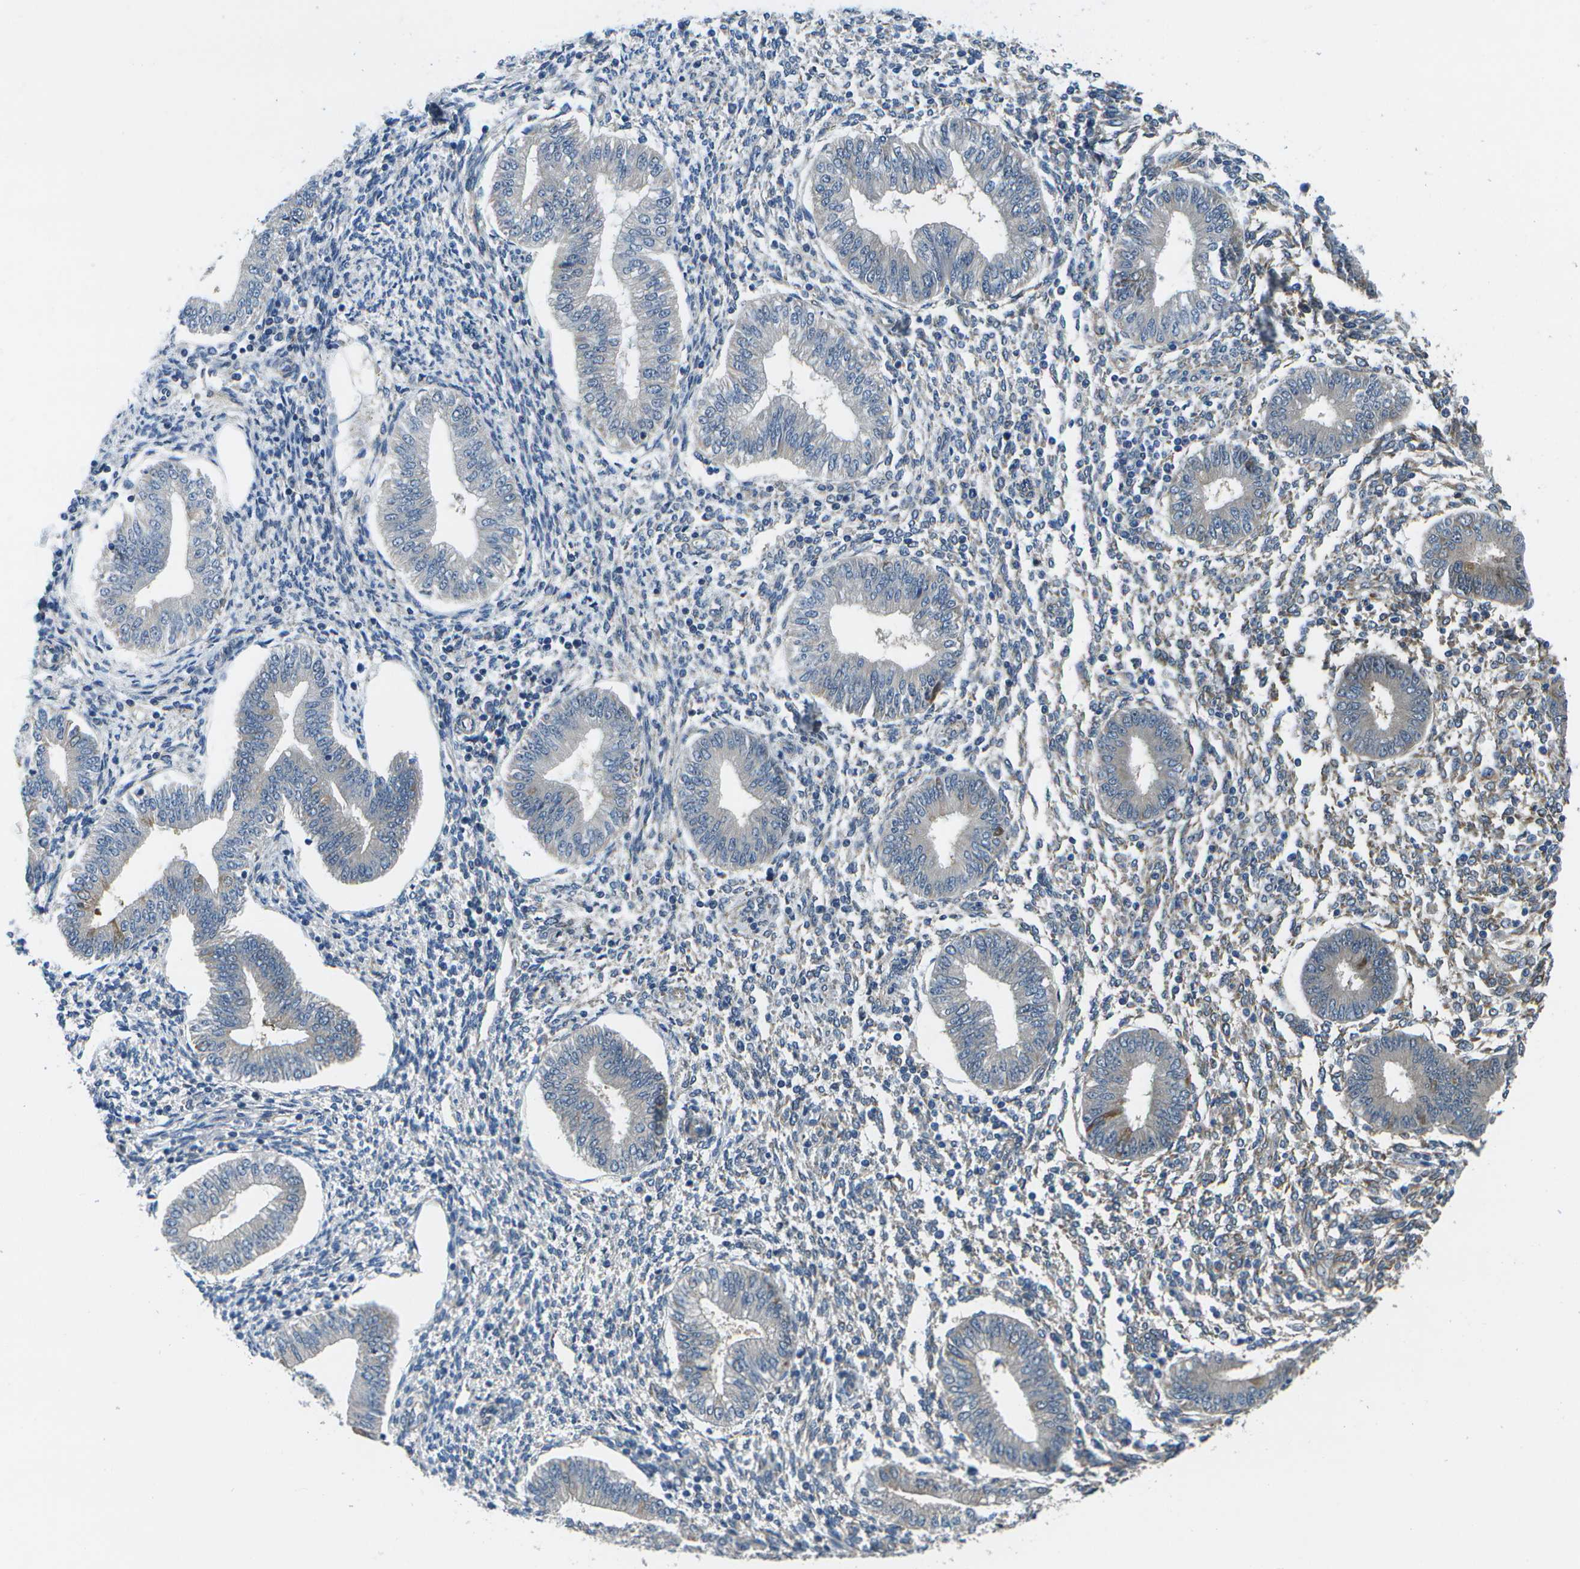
{"staining": {"intensity": "negative", "quantity": "none", "location": "none"}, "tissue": "endometrium", "cell_type": "Cells in endometrial stroma", "image_type": "normal", "snomed": [{"axis": "morphology", "description": "Normal tissue, NOS"}, {"axis": "topography", "description": "Endometrium"}], "caption": "IHC photomicrograph of unremarkable endometrium stained for a protein (brown), which shows no staining in cells in endometrial stroma.", "gene": "P3H1", "patient": {"sex": "female", "age": 50}}